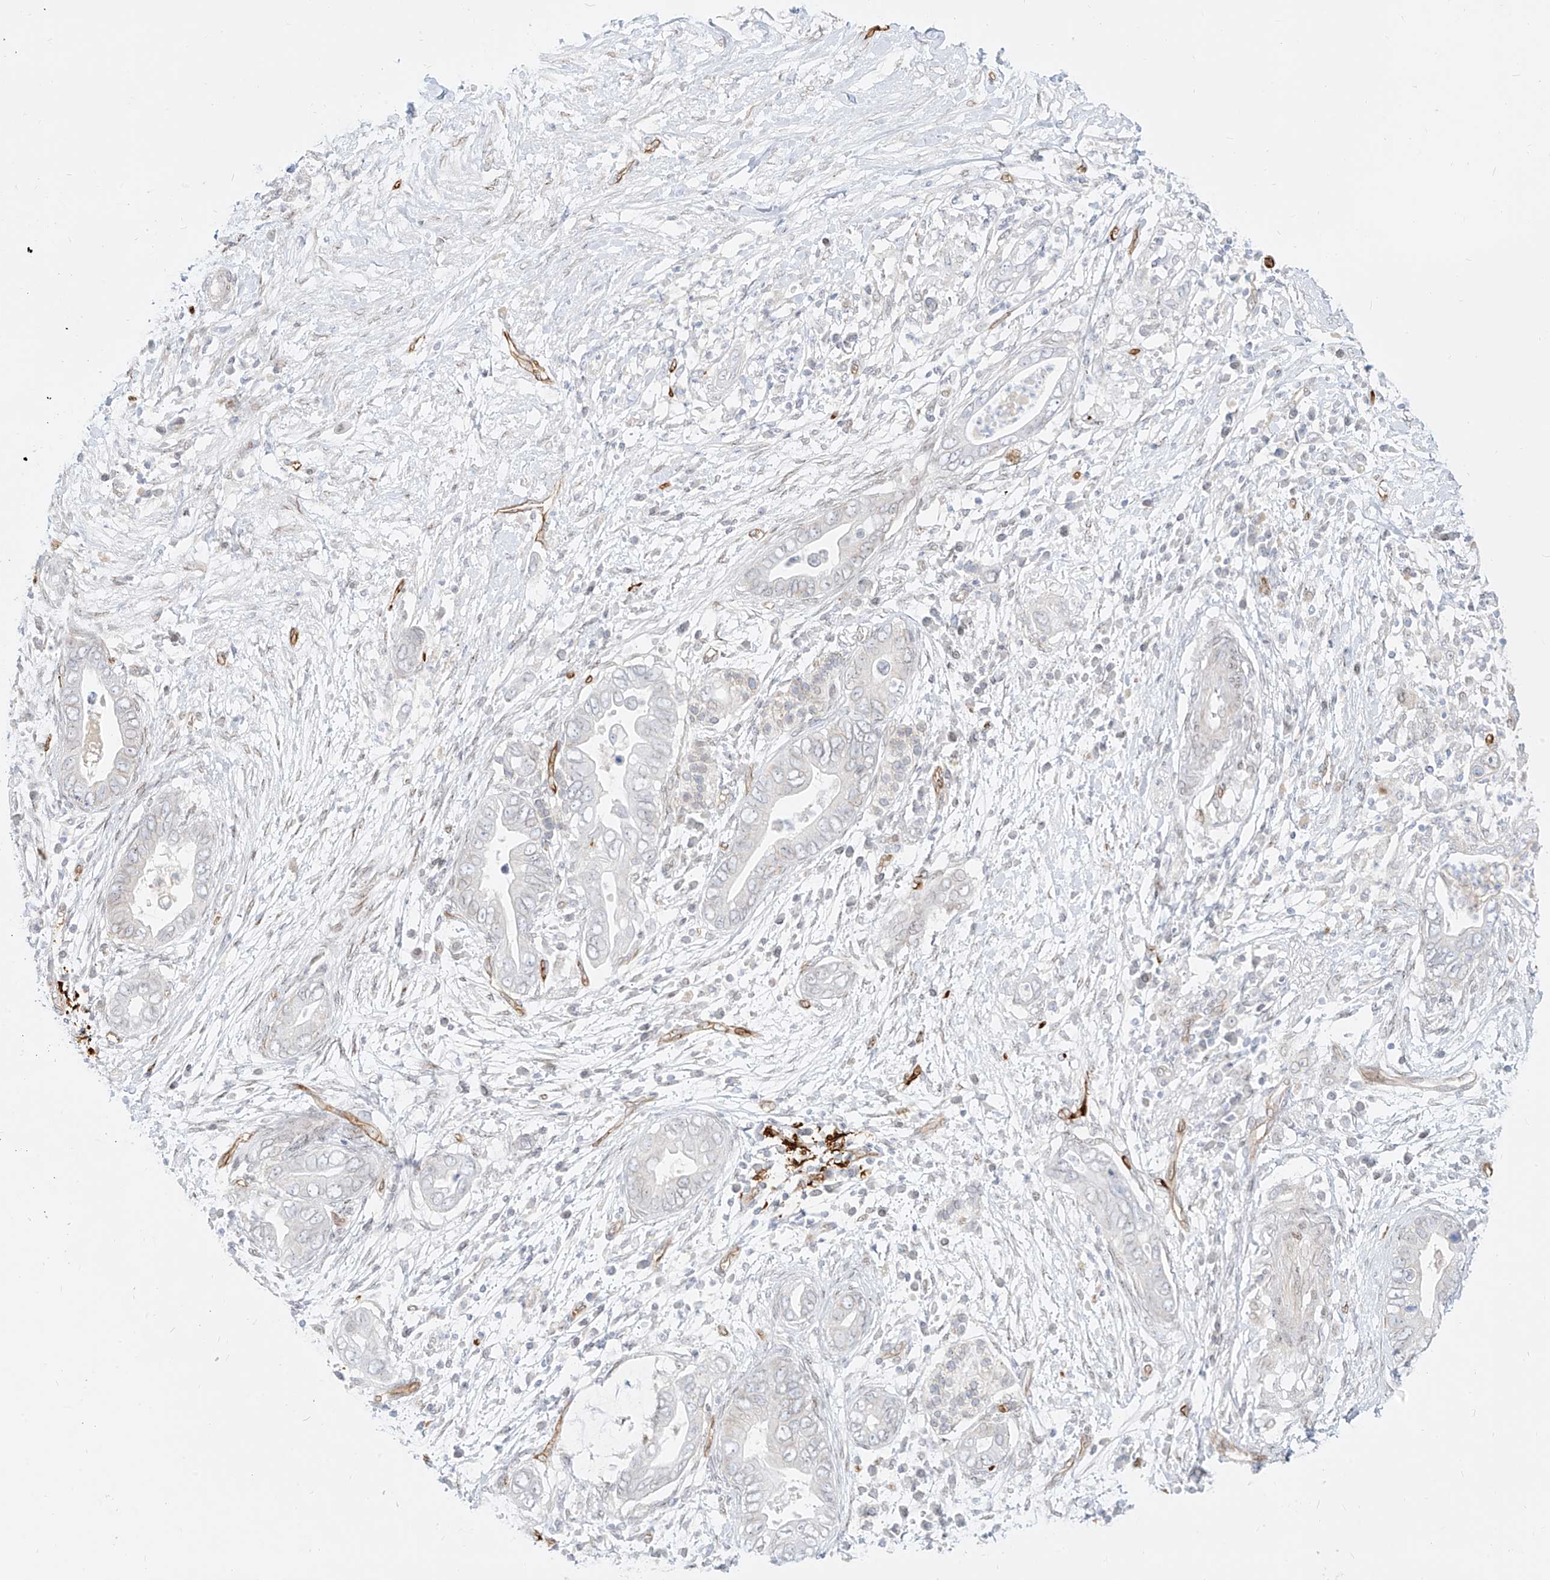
{"staining": {"intensity": "negative", "quantity": "none", "location": "none"}, "tissue": "pancreatic cancer", "cell_type": "Tumor cells", "image_type": "cancer", "snomed": [{"axis": "morphology", "description": "Adenocarcinoma, NOS"}, {"axis": "topography", "description": "Pancreas"}], "caption": "High power microscopy histopathology image of an IHC image of pancreatic cancer (adenocarcinoma), revealing no significant positivity in tumor cells.", "gene": "NHSL1", "patient": {"sex": "male", "age": 75}}